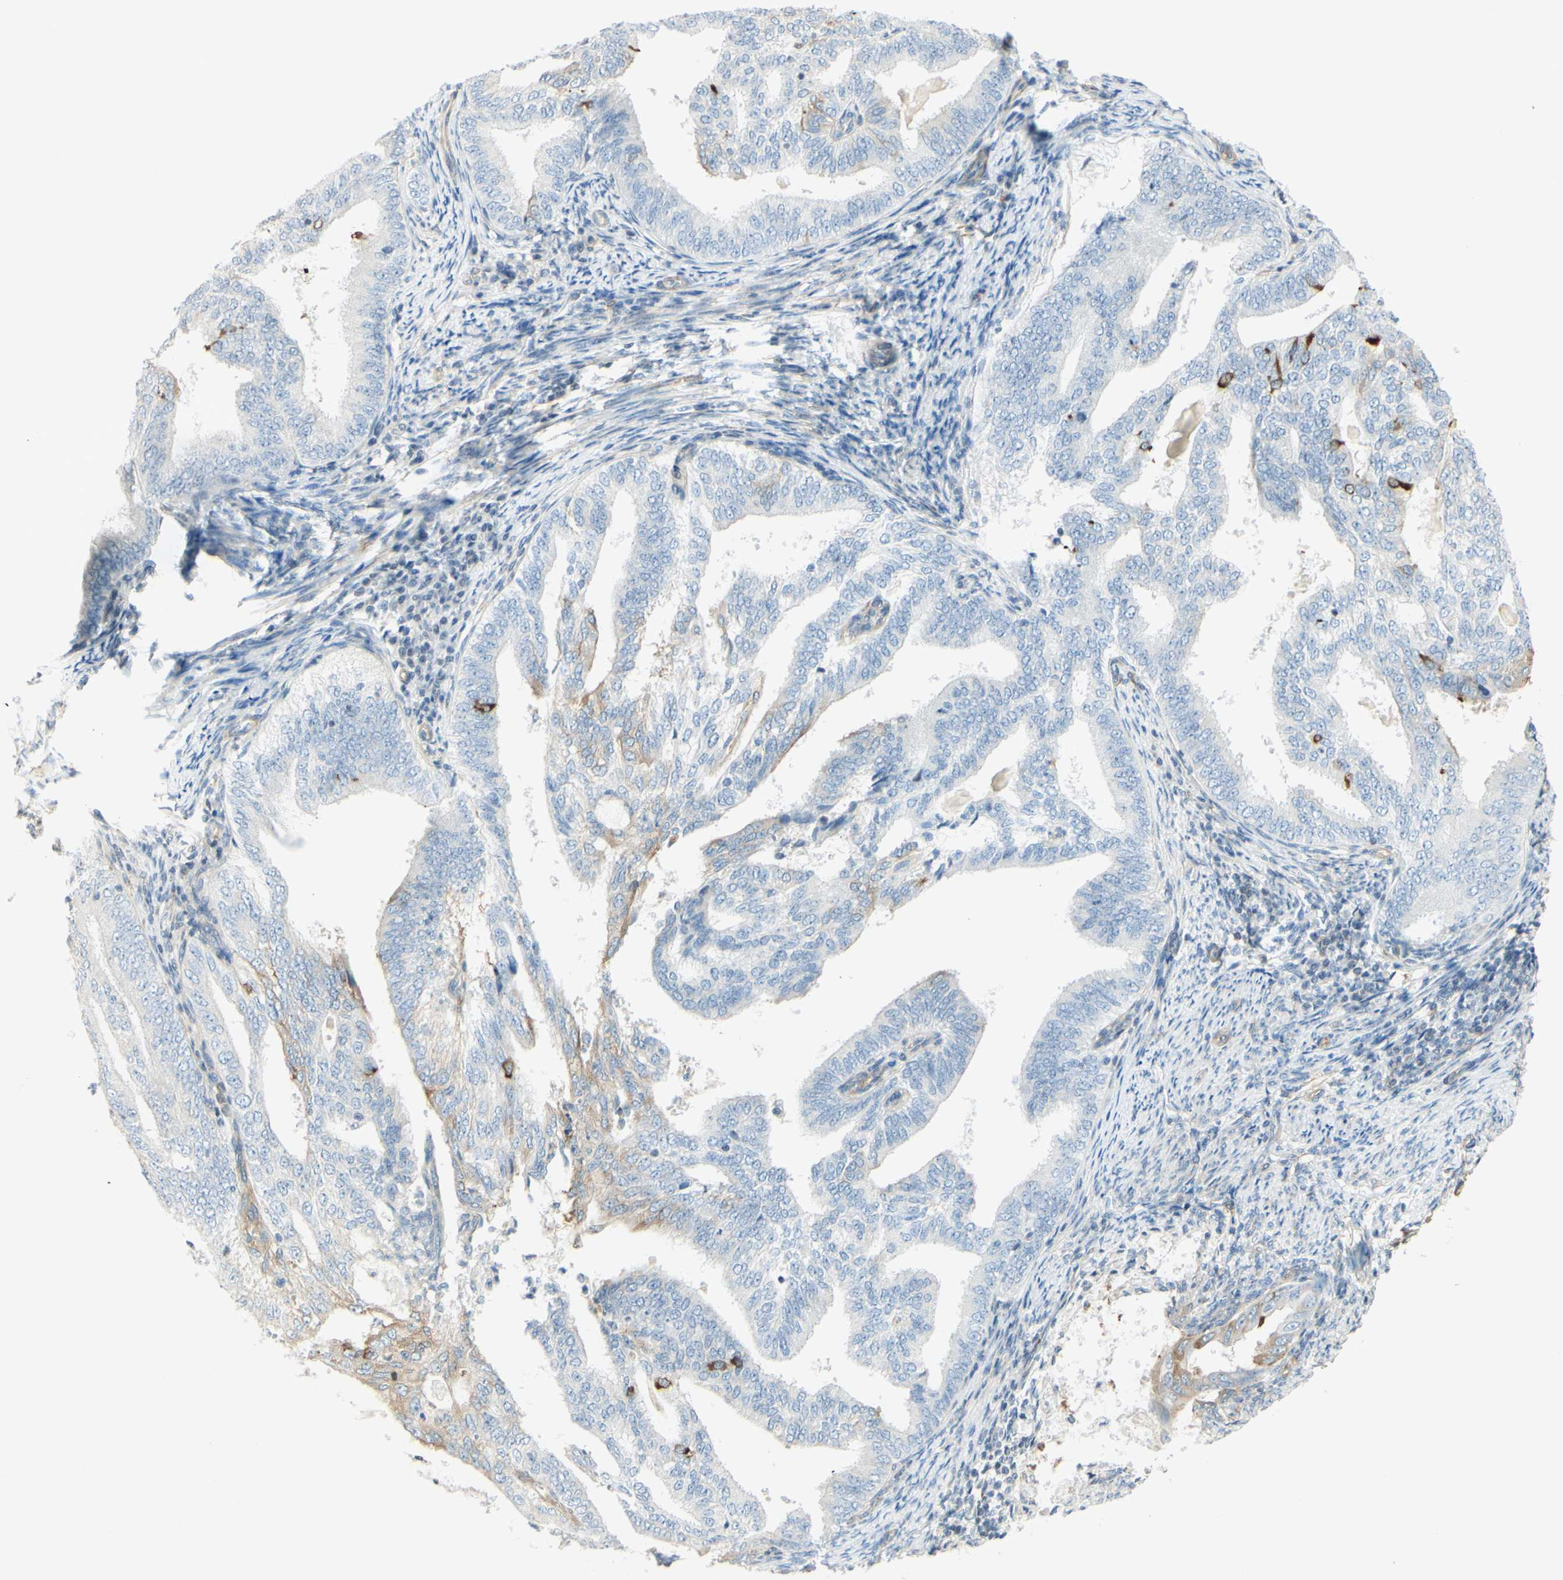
{"staining": {"intensity": "moderate", "quantity": "<25%", "location": "cytoplasmic/membranous"}, "tissue": "endometrial cancer", "cell_type": "Tumor cells", "image_type": "cancer", "snomed": [{"axis": "morphology", "description": "Adenocarcinoma, NOS"}, {"axis": "topography", "description": "Endometrium"}], "caption": "Tumor cells exhibit moderate cytoplasmic/membranous expression in about <25% of cells in endometrial cancer (adenocarcinoma).", "gene": "MAP1B", "patient": {"sex": "female", "age": 58}}